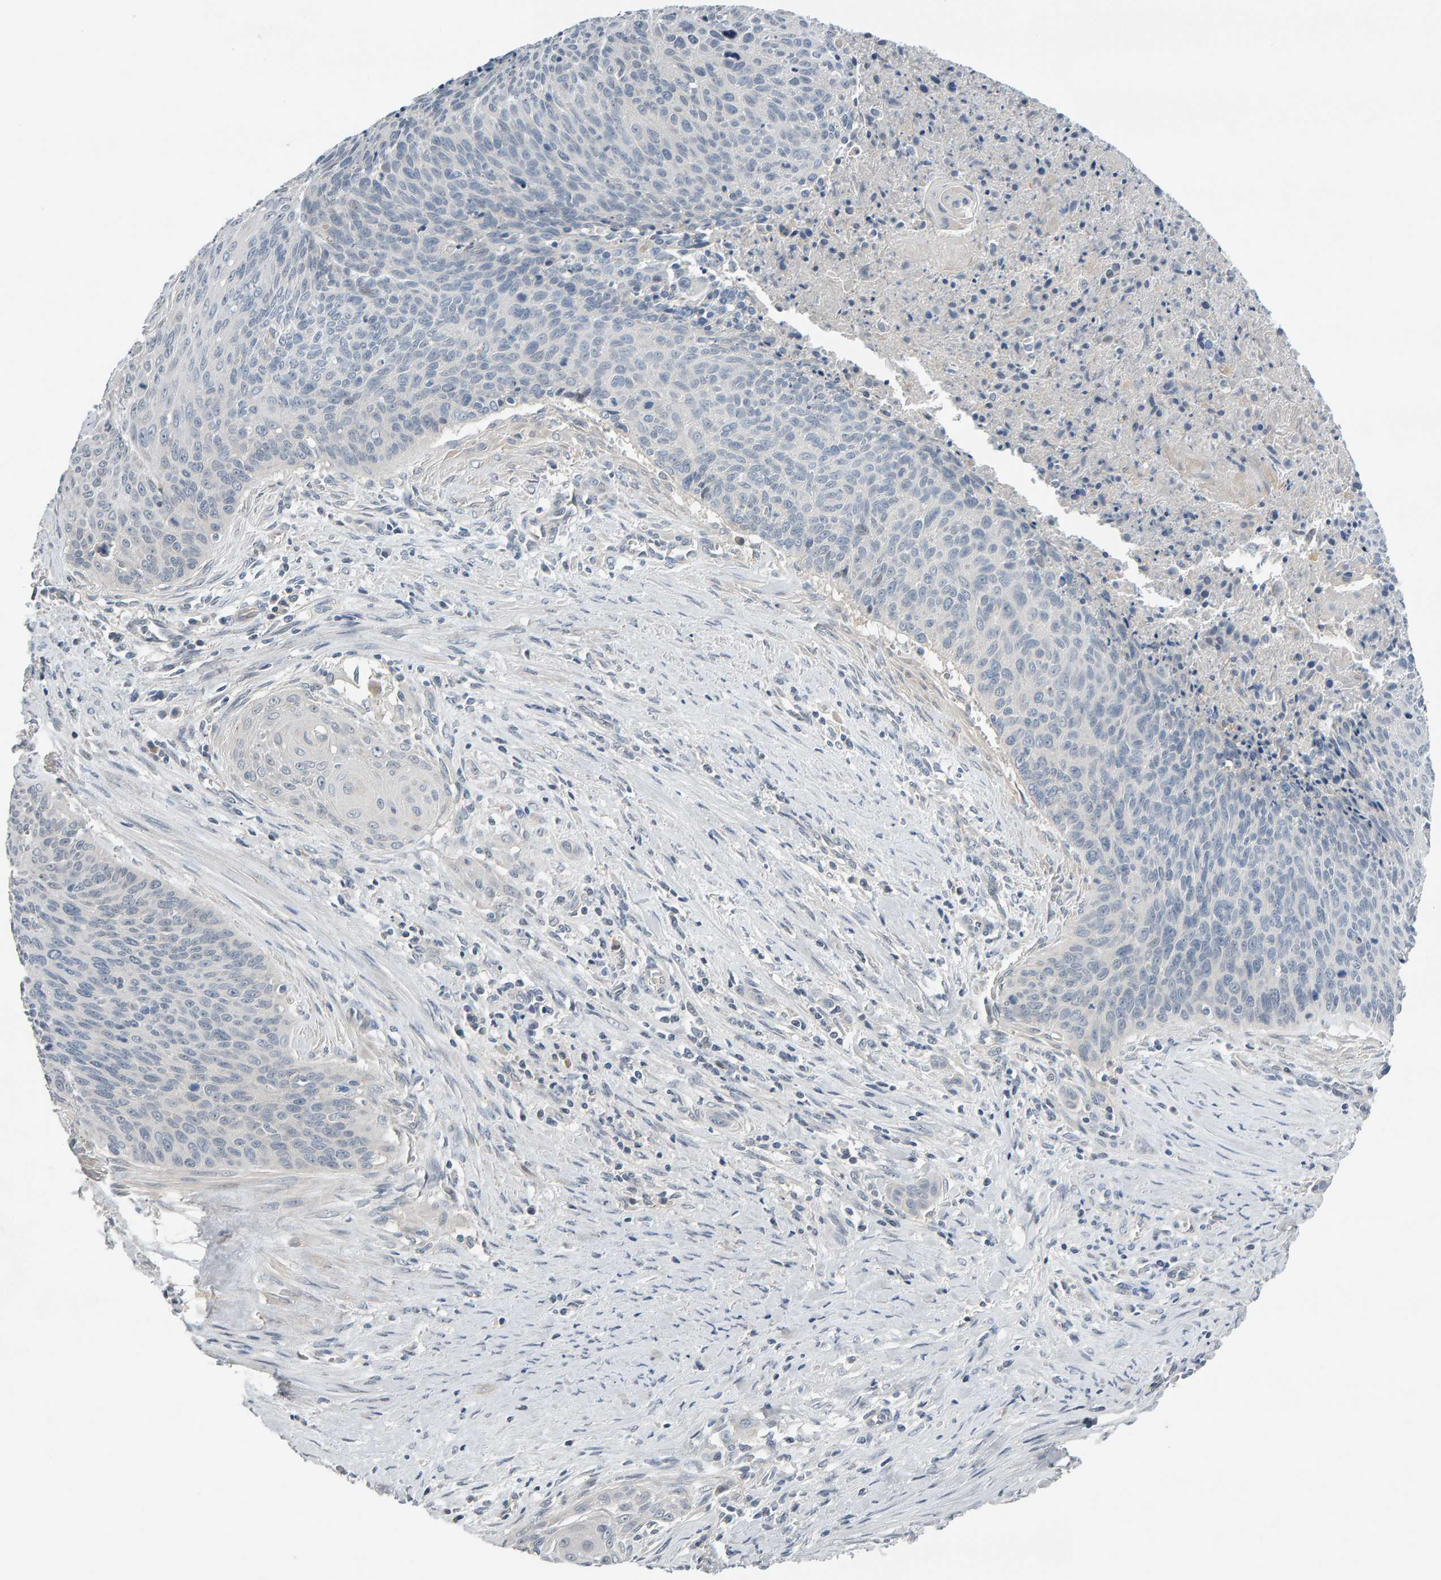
{"staining": {"intensity": "negative", "quantity": "none", "location": "none"}, "tissue": "cervical cancer", "cell_type": "Tumor cells", "image_type": "cancer", "snomed": [{"axis": "morphology", "description": "Squamous cell carcinoma, NOS"}, {"axis": "topography", "description": "Cervix"}], "caption": "Immunohistochemical staining of human squamous cell carcinoma (cervical) displays no significant expression in tumor cells.", "gene": "GFUS", "patient": {"sex": "female", "age": 55}}